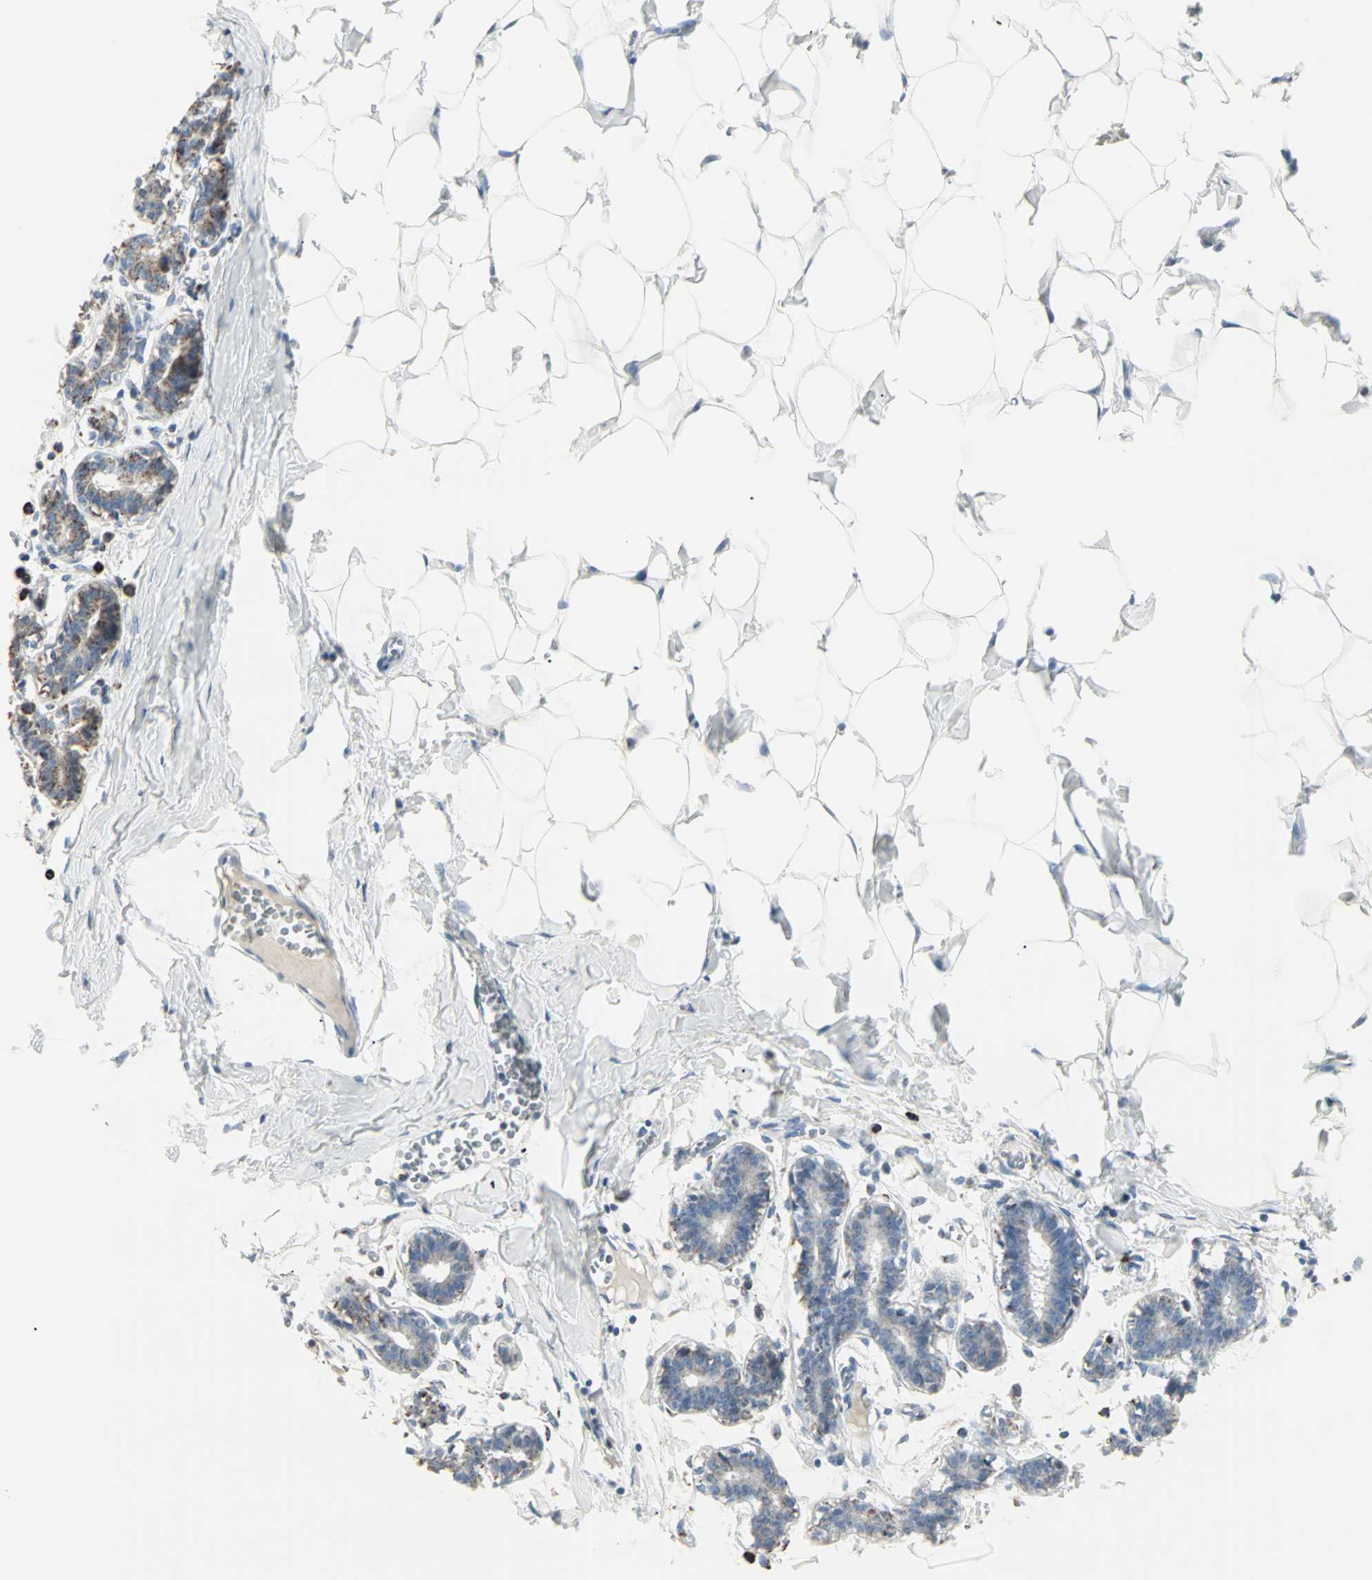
{"staining": {"intensity": "weak", "quantity": ">75%", "location": "cytoplasmic/membranous"}, "tissue": "breast", "cell_type": "Adipocytes", "image_type": "normal", "snomed": [{"axis": "morphology", "description": "Normal tissue, NOS"}, {"axis": "topography", "description": "Breast"}], "caption": "A brown stain labels weak cytoplasmic/membranous expression of a protein in adipocytes of benign breast.", "gene": "IDH2", "patient": {"sex": "female", "age": 27}}